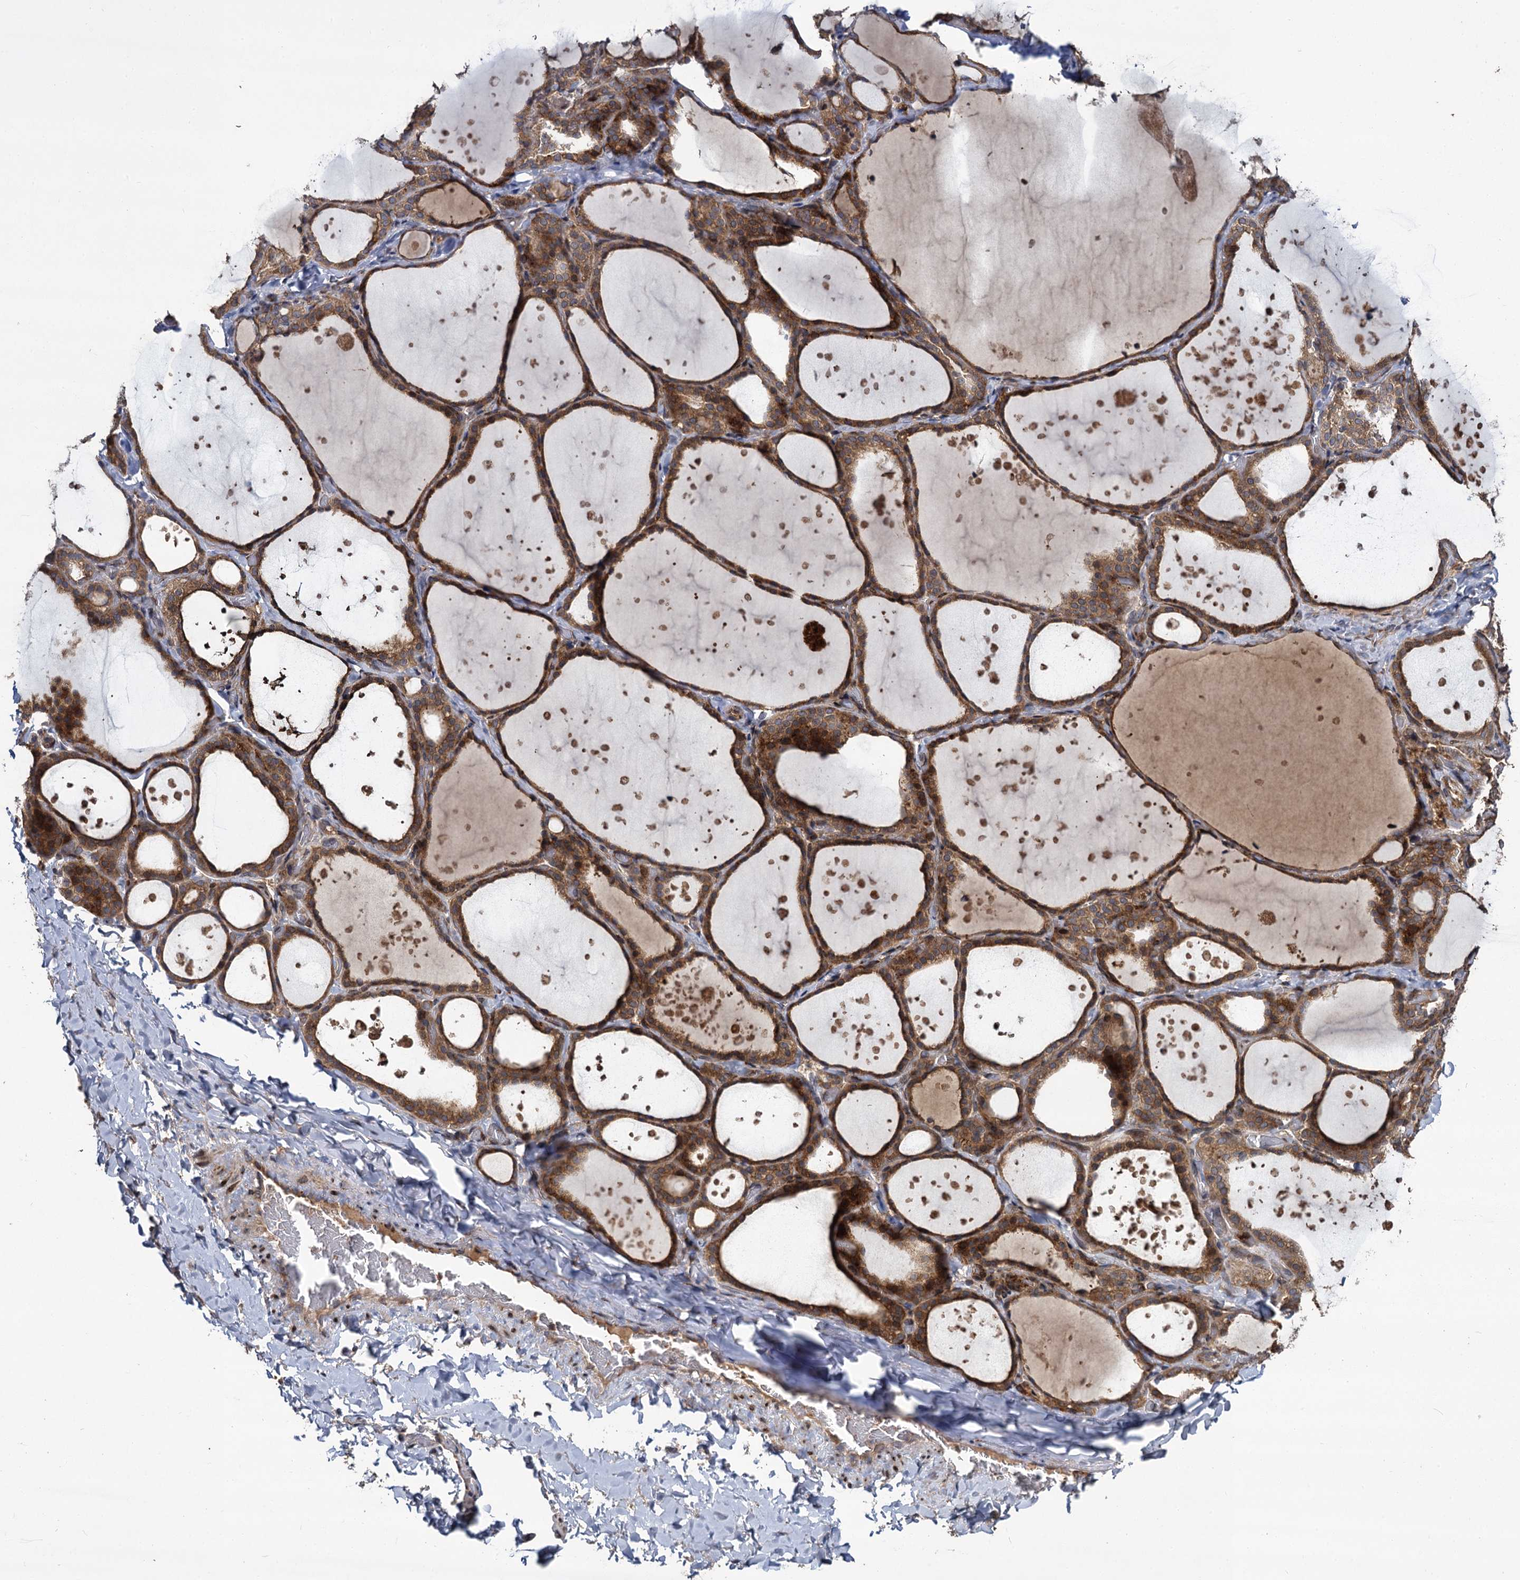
{"staining": {"intensity": "moderate", "quantity": ">75%", "location": "cytoplasmic/membranous"}, "tissue": "thyroid gland", "cell_type": "Glandular cells", "image_type": "normal", "snomed": [{"axis": "morphology", "description": "Normal tissue, NOS"}, {"axis": "topography", "description": "Thyroid gland"}], "caption": "Moderate cytoplasmic/membranous protein staining is appreciated in about >75% of glandular cells in thyroid gland.", "gene": "INPPL1", "patient": {"sex": "female", "age": 44}}